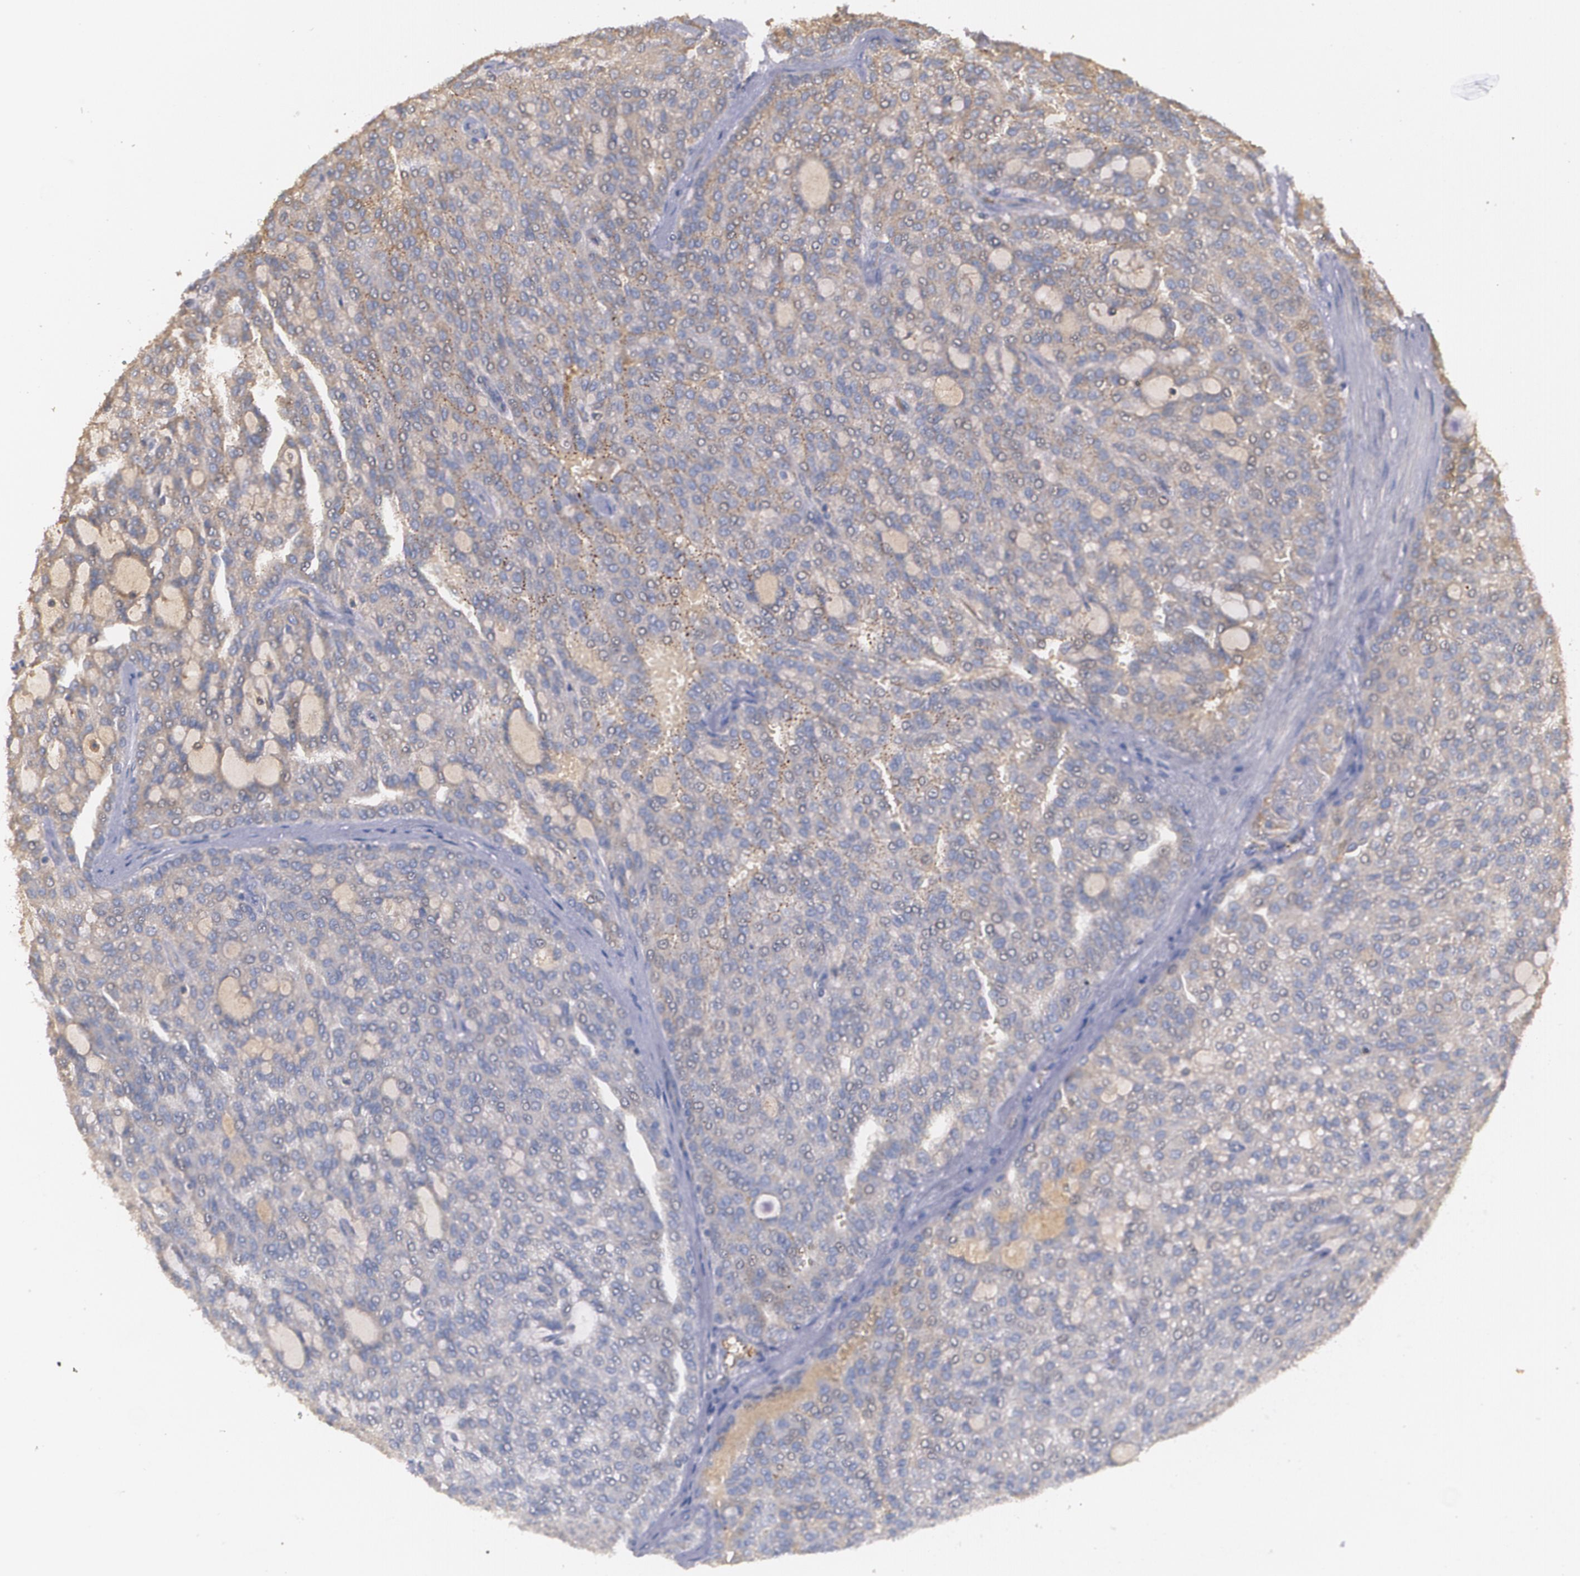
{"staining": {"intensity": "weak", "quantity": ">75%", "location": "cytoplasmic/membranous"}, "tissue": "renal cancer", "cell_type": "Tumor cells", "image_type": "cancer", "snomed": [{"axis": "morphology", "description": "Adenocarcinoma, NOS"}, {"axis": "topography", "description": "Kidney"}], "caption": "Immunohistochemistry of human renal cancer reveals low levels of weak cytoplasmic/membranous expression in approximately >75% of tumor cells.", "gene": "PON1", "patient": {"sex": "male", "age": 63}}